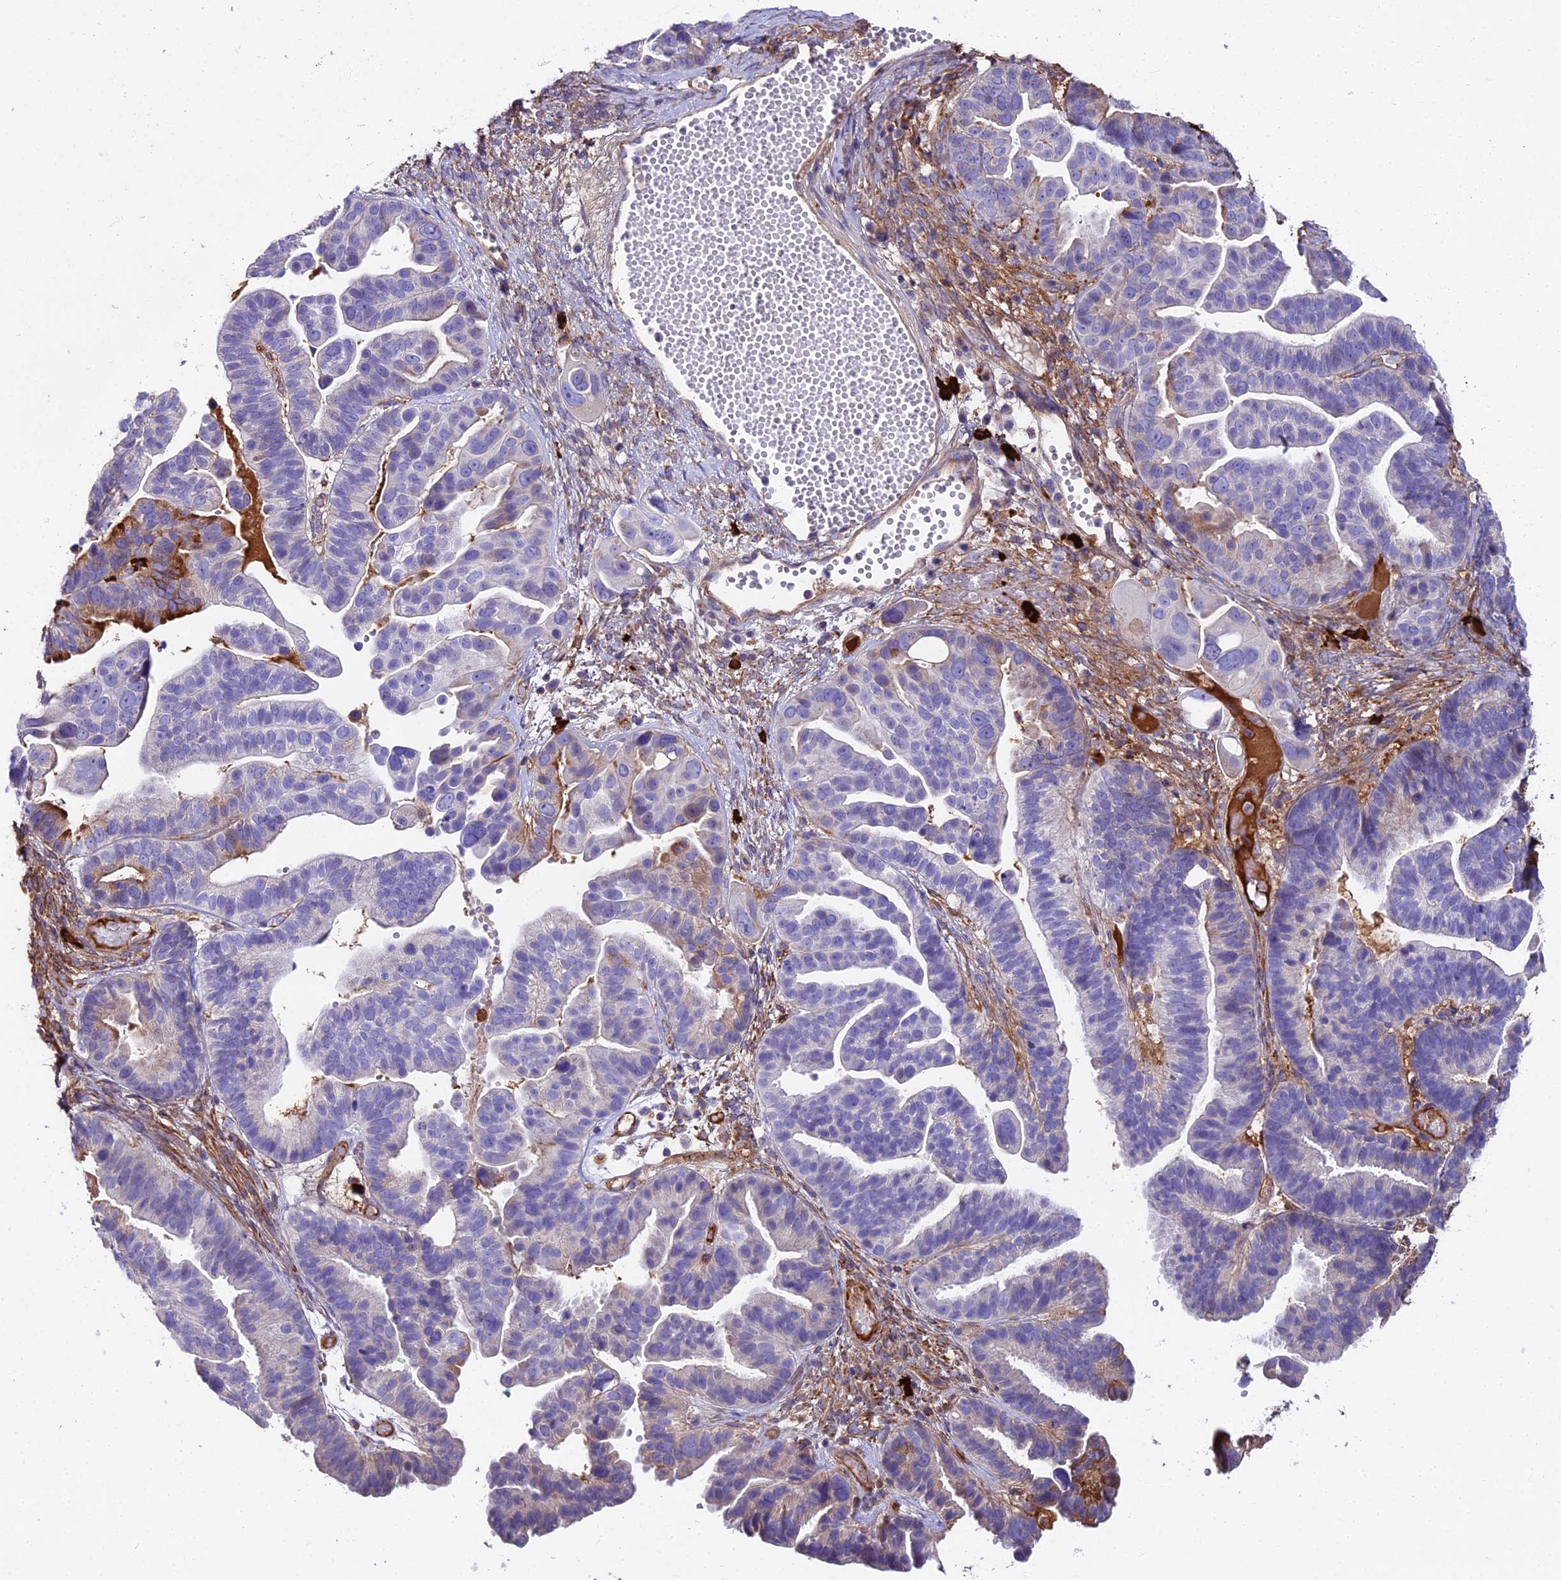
{"staining": {"intensity": "strong", "quantity": "<25%", "location": "cytoplasmic/membranous"}, "tissue": "ovarian cancer", "cell_type": "Tumor cells", "image_type": "cancer", "snomed": [{"axis": "morphology", "description": "Cystadenocarcinoma, serous, NOS"}, {"axis": "topography", "description": "Ovary"}], "caption": "Protein staining exhibits strong cytoplasmic/membranous staining in about <25% of tumor cells in ovarian cancer. Ihc stains the protein of interest in brown and the nuclei are stained blue.", "gene": "BEX4", "patient": {"sex": "female", "age": 56}}